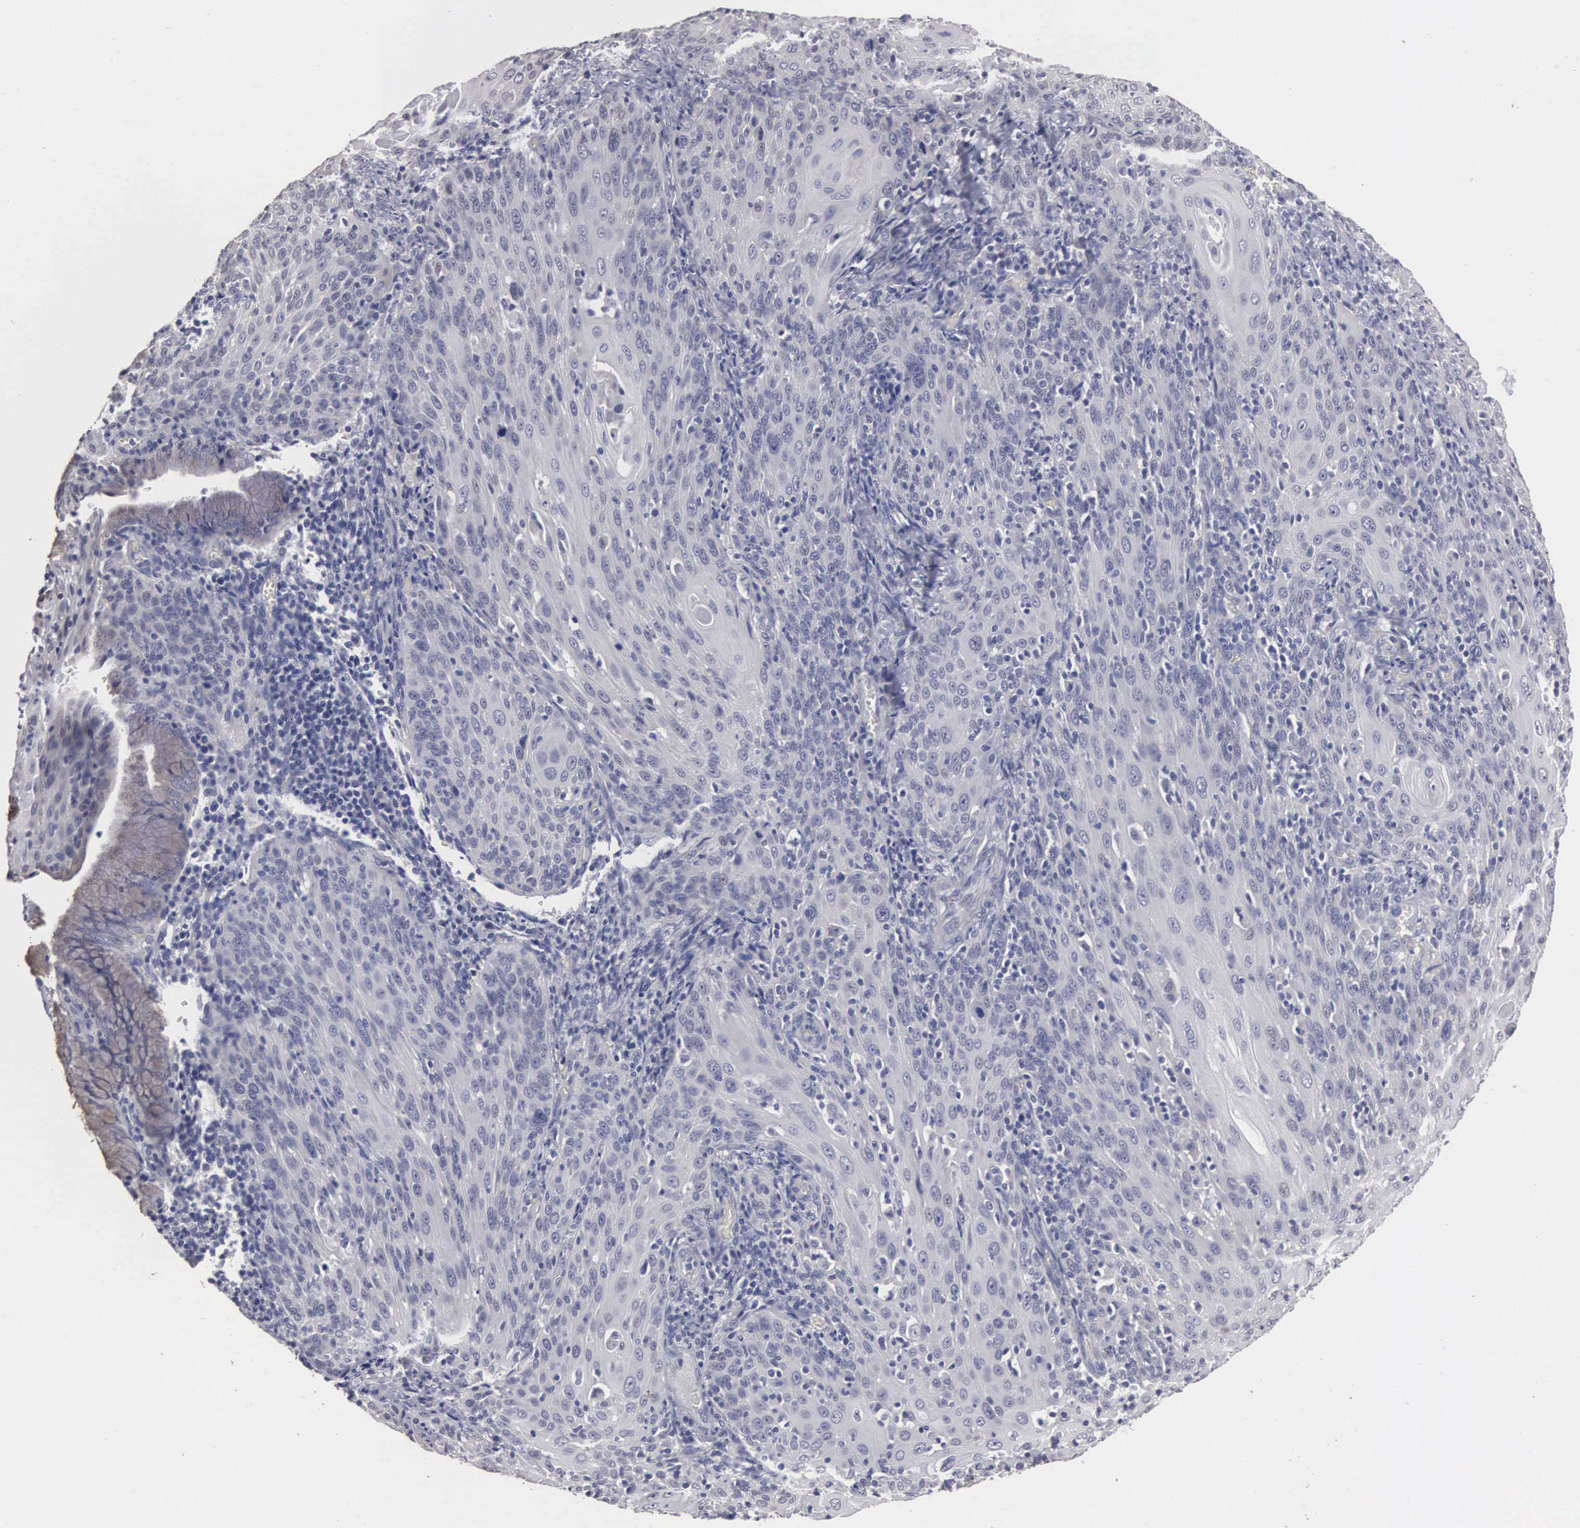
{"staining": {"intensity": "negative", "quantity": "none", "location": "none"}, "tissue": "cervical cancer", "cell_type": "Tumor cells", "image_type": "cancer", "snomed": [{"axis": "morphology", "description": "Squamous cell carcinoma, NOS"}, {"axis": "topography", "description": "Cervix"}], "caption": "An image of cervical cancer stained for a protein exhibits no brown staining in tumor cells. Brightfield microscopy of immunohistochemistry (IHC) stained with DAB (brown) and hematoxylin (blue), captured at high magnification.", "gene": "UPB1", "patient": {"sex": "female", "age": 54}}